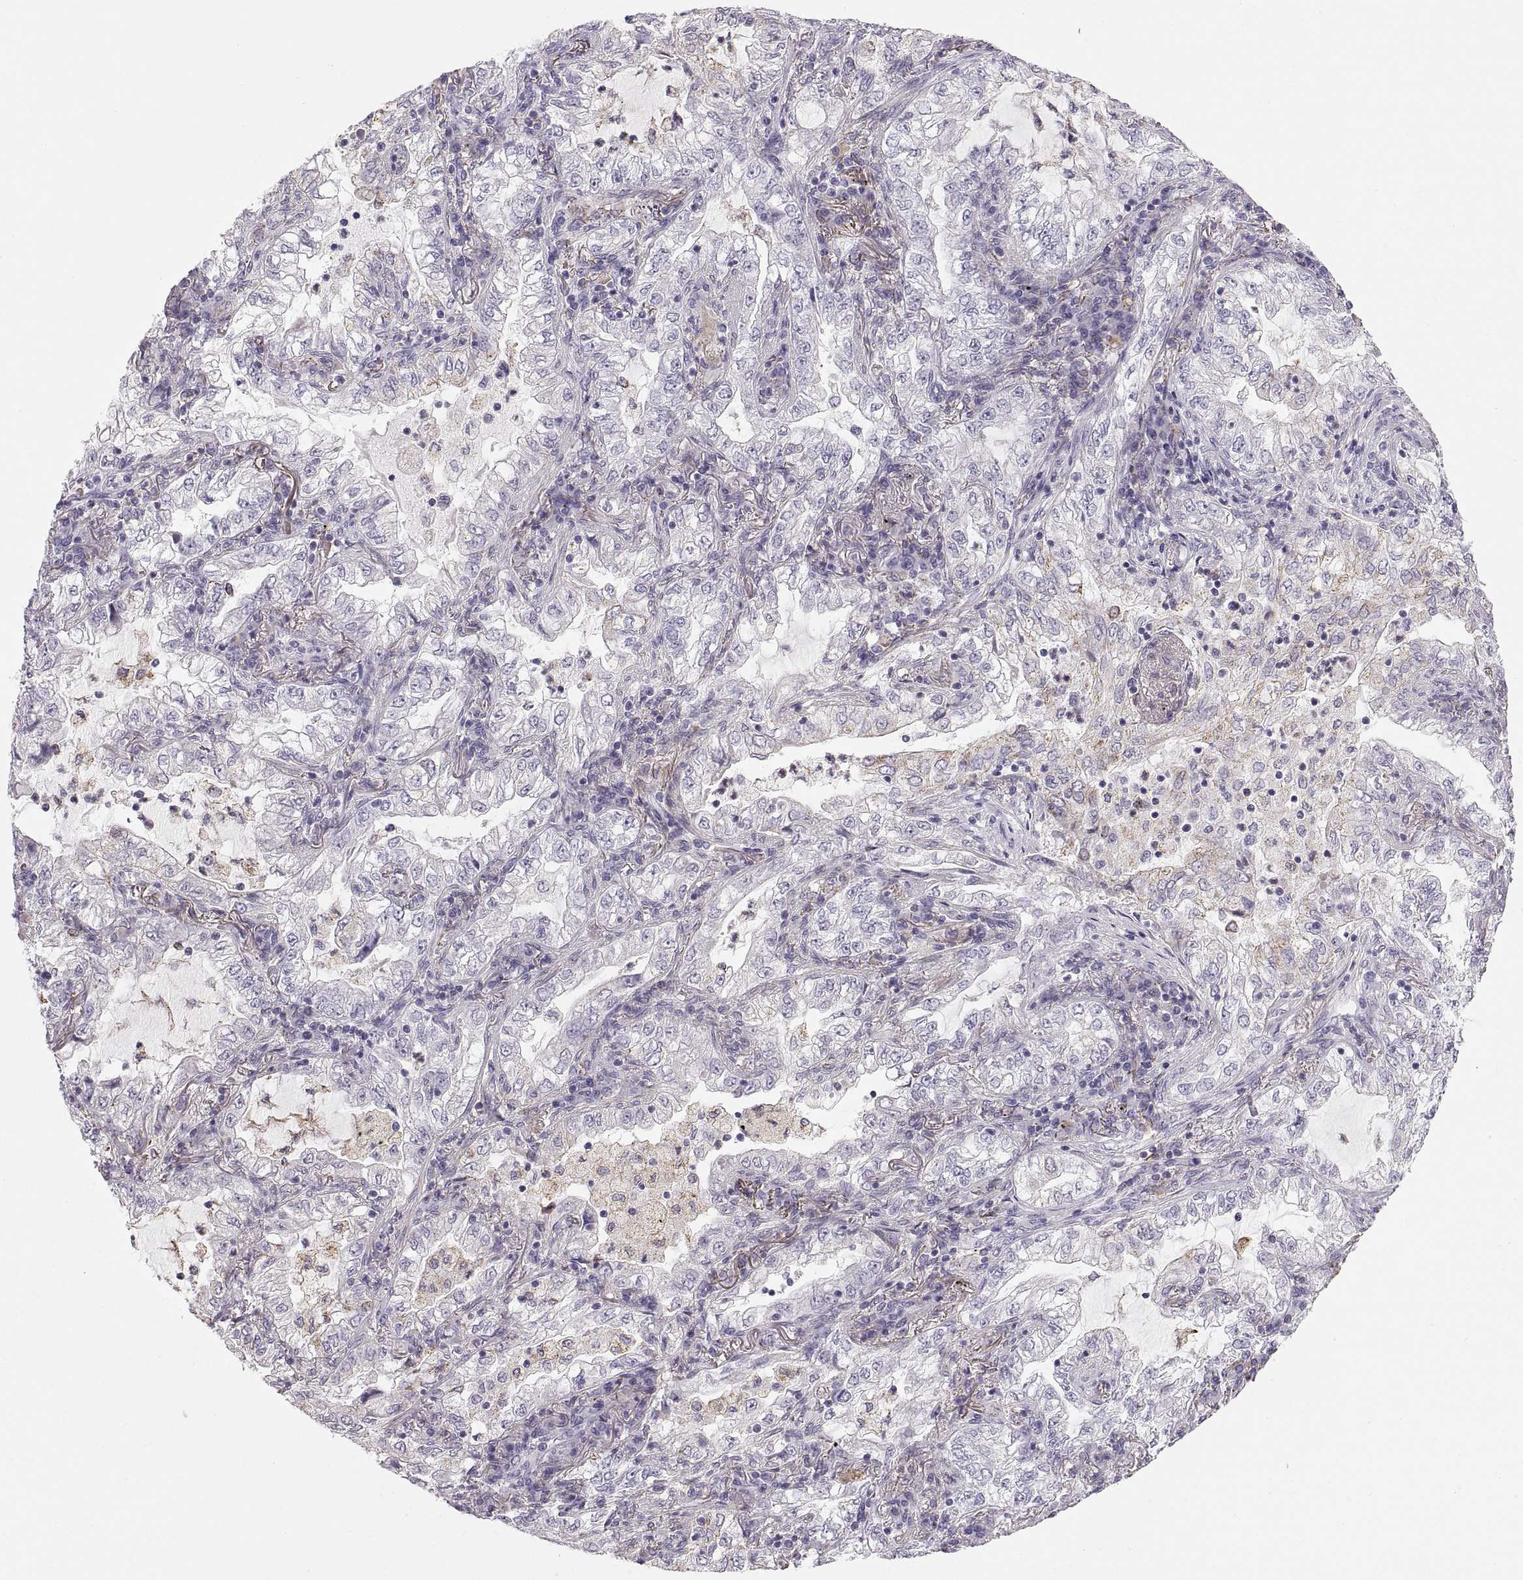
{"staining": {"intensity": "negative", "quantity": "none", "location": "none"}, "tissue": "lung cancer", "cell_type": "Tumor cells", "image_type": "cancer", "snomed": [{"axis": "morphology", "description": "Adenocarcinoma, NOS"}, {"axis": "topography", "description": "Lung"}], "caption": "An immunohistochemistry (IHC) photomicrograph of lung adenocarcinoma is shown. There is no staining in tumor cells of lung adenocarcinoma. Brightfield microscopy of immunohistochemistry stained with DAB (3,3'-diaminobenzidine) (brown) and hematoxylin (blue), captured at high magnification.", "gene": "COL9A3", "patient": {"sex": "female", "age": 73}}